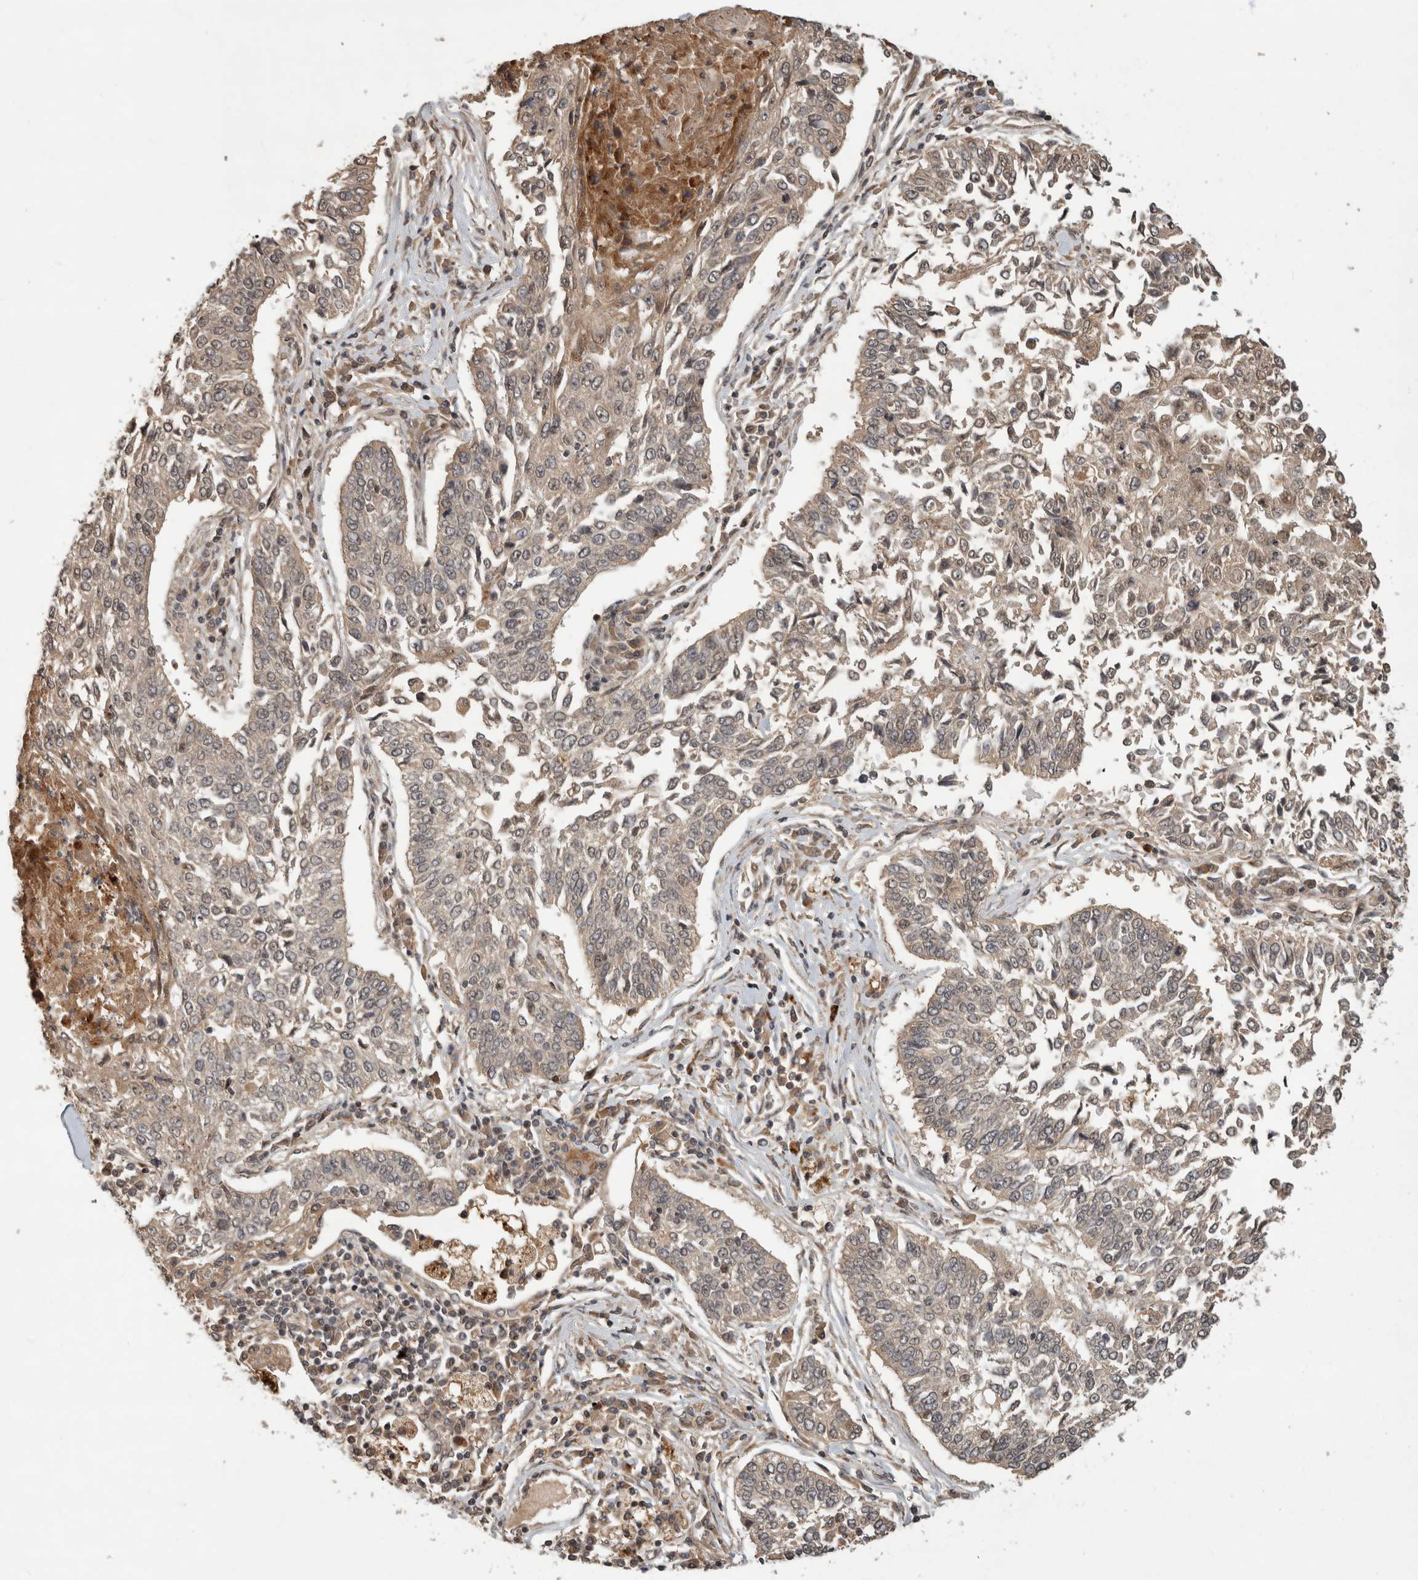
{"staining": {"intensity": "weak", "quantity": "<25%", "location": "cytoplasmic/membranous"}, "tissue": "lung cancer", "cell_type": "Tumor cells", "image_type": "cancer", "snomed": [{"axis": "morphology", "description": "Normal tissue, NOS"}, {"axis": "morphology", "description": "Squamous cell carcinoma, NOS"}, {"axis": "topography", "description": "Cartilage tissue"}, {"axis": "topography", "description": "Lung"}, {"axis": "topography", "description": "Peripheral nerve tissue"}], "caption": "Lung cancer (squamous cell carcinoma) was stained to show a protein in brown. There is no significant positivity in tumor cells.", "gene": "PITPNC1", "patient": {"sex": "female", "age": 49}}